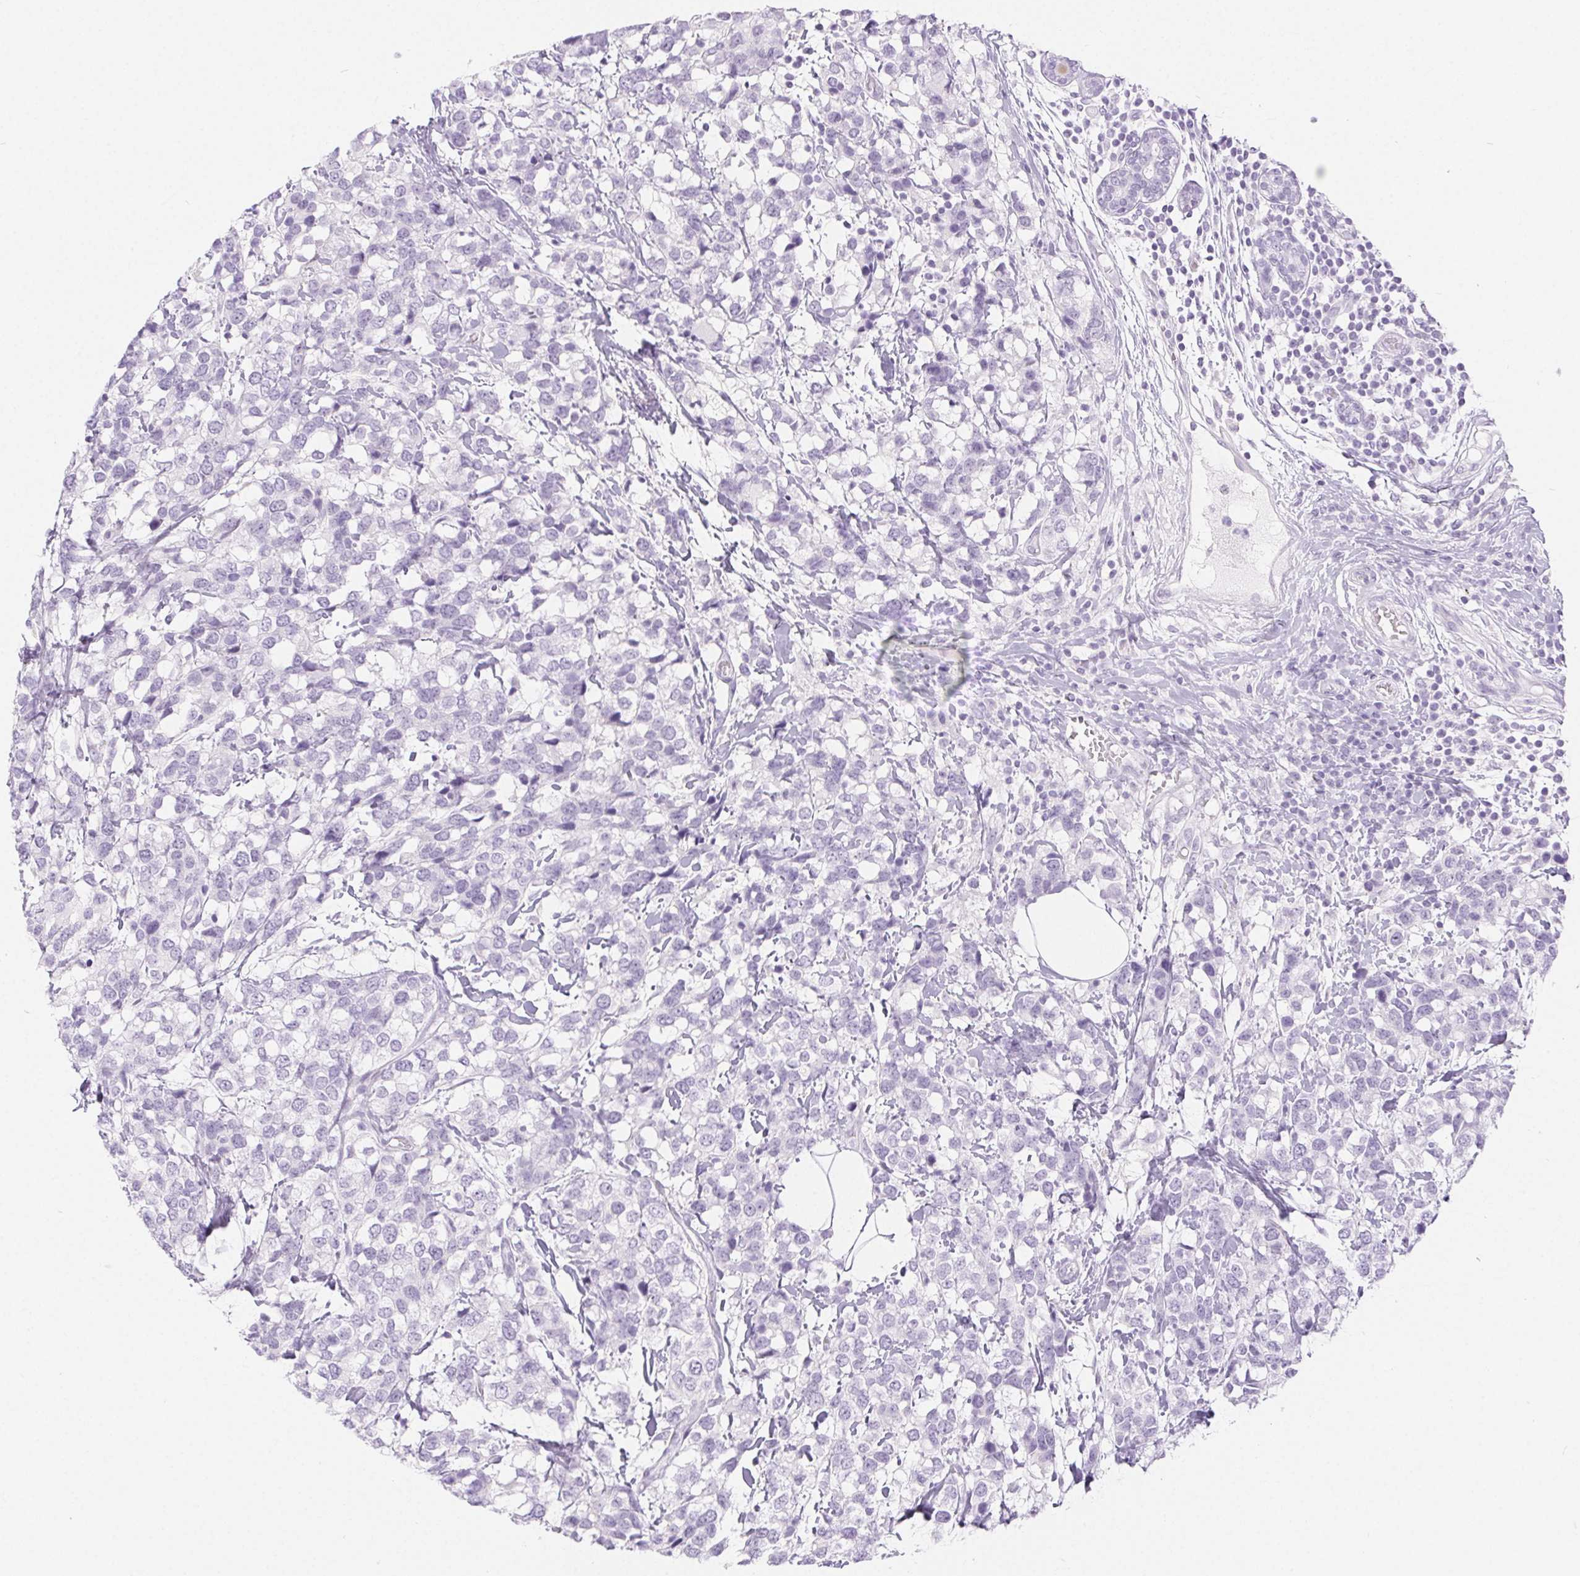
{"staining": {"intensity": "negative", "quantity": "none", "location": "none"}, "tissue": "breast cancer", "cell_type": "Tumor cells", "image_type": "cancer", "snomed": [{"axis": "morphology", "description": "Lobular carcinoma"}, {"axis": "topography", "description": "Breast"}], "caption": "A histopathology image of breast lobular carcinoma stained for a protein exhibits no brown staining in tumor cells.", "gene": "SPRR3", "patient": {"sex": "female", "age": 59}}